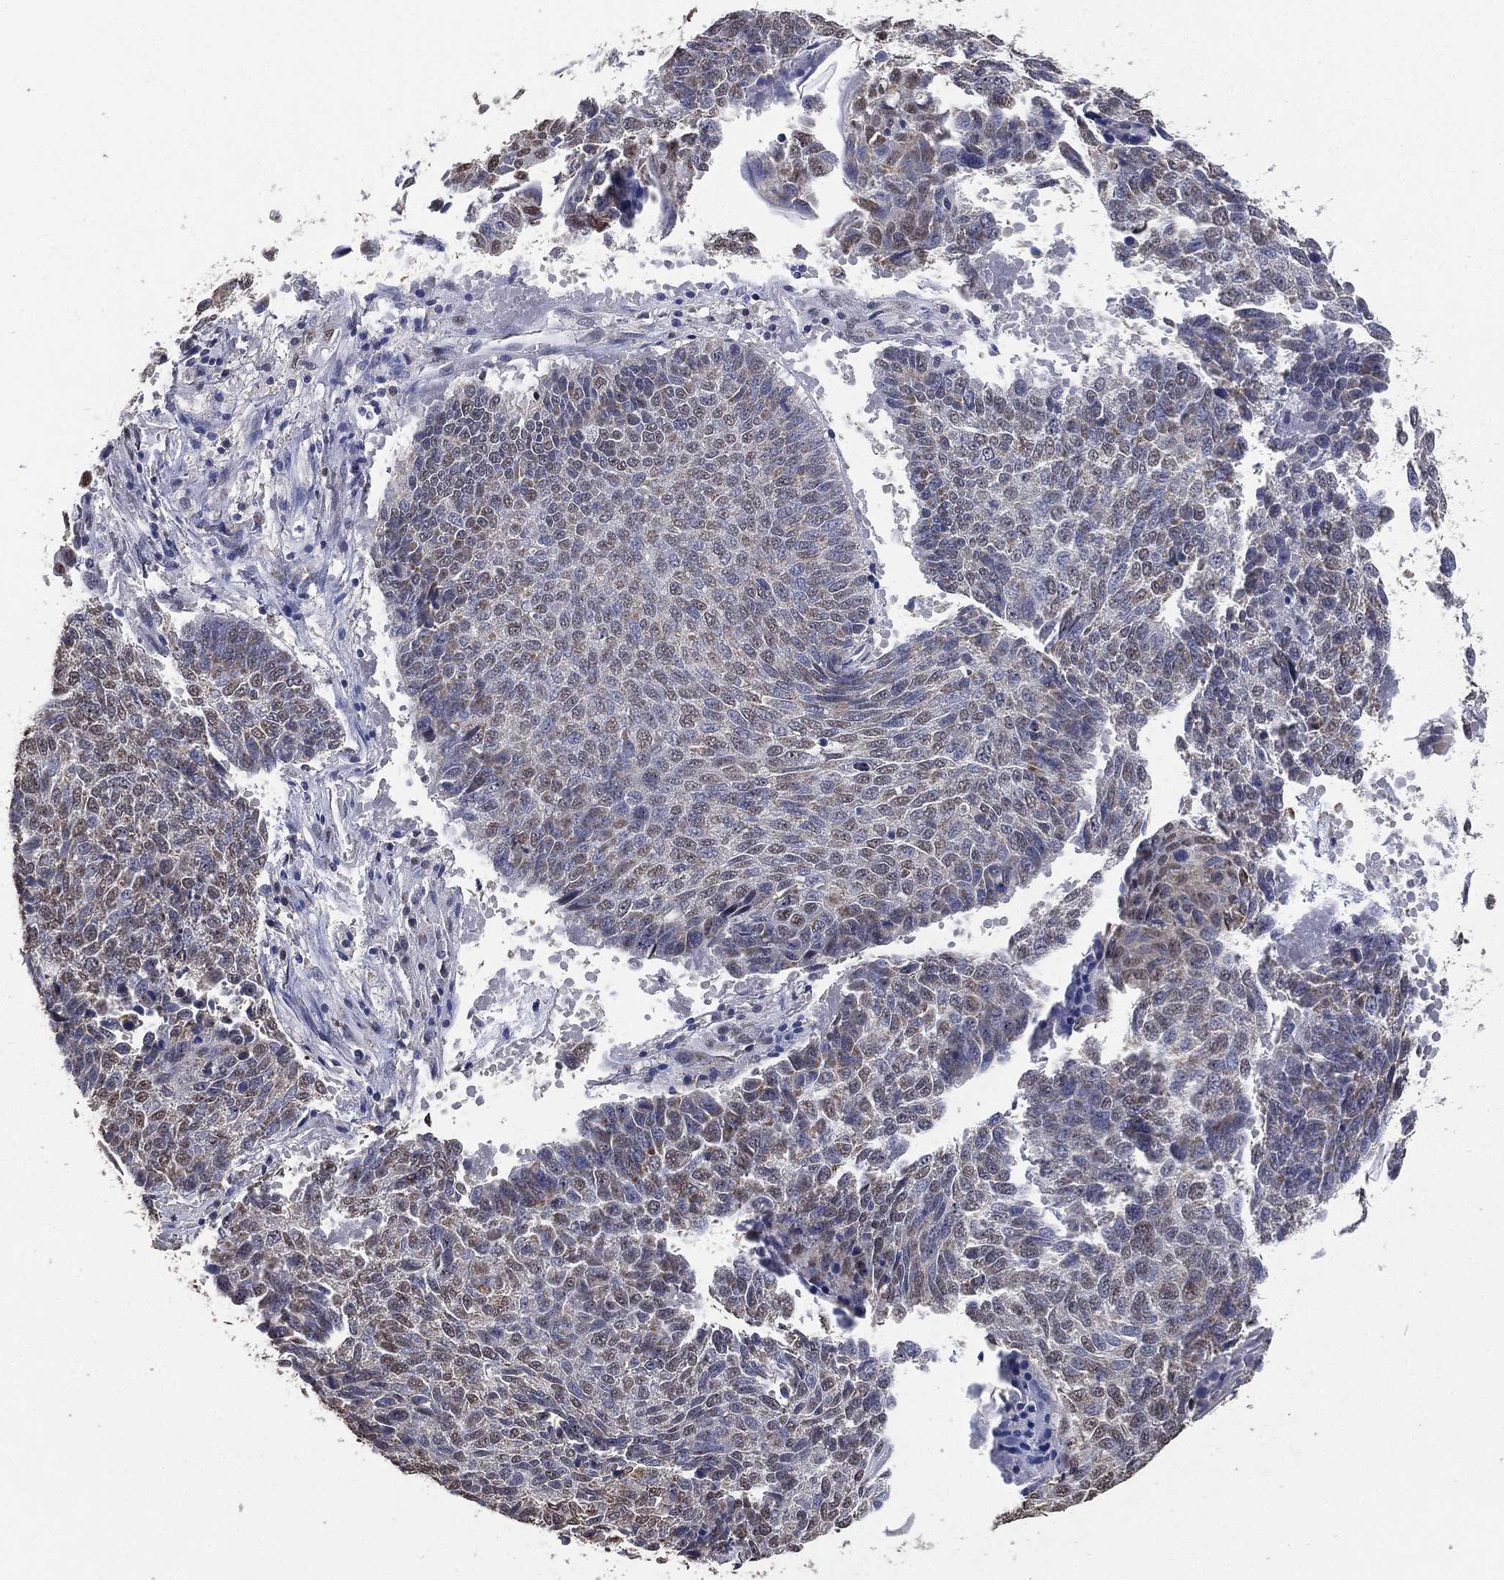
{"staining": {"intensity": "weak", "quantity": "<25%", "location": "cytoplasmic/membranous,nuclear"}, "tissue": "lung cancer", "cell_type": "Tumor cells", "image_type": "cancer", "snomed": [{"axis": "morphology", "description": "Squamous cell carcinoma, NOS"}, {"axis": "topography", "description": "Lung"}], "caption": "Immunohistochemistry (IHC) of human lung cancer reveals no expression in tumor cells.", "gene": "ALDH7A1", "patient": {"sex": "male", "age": 73}}